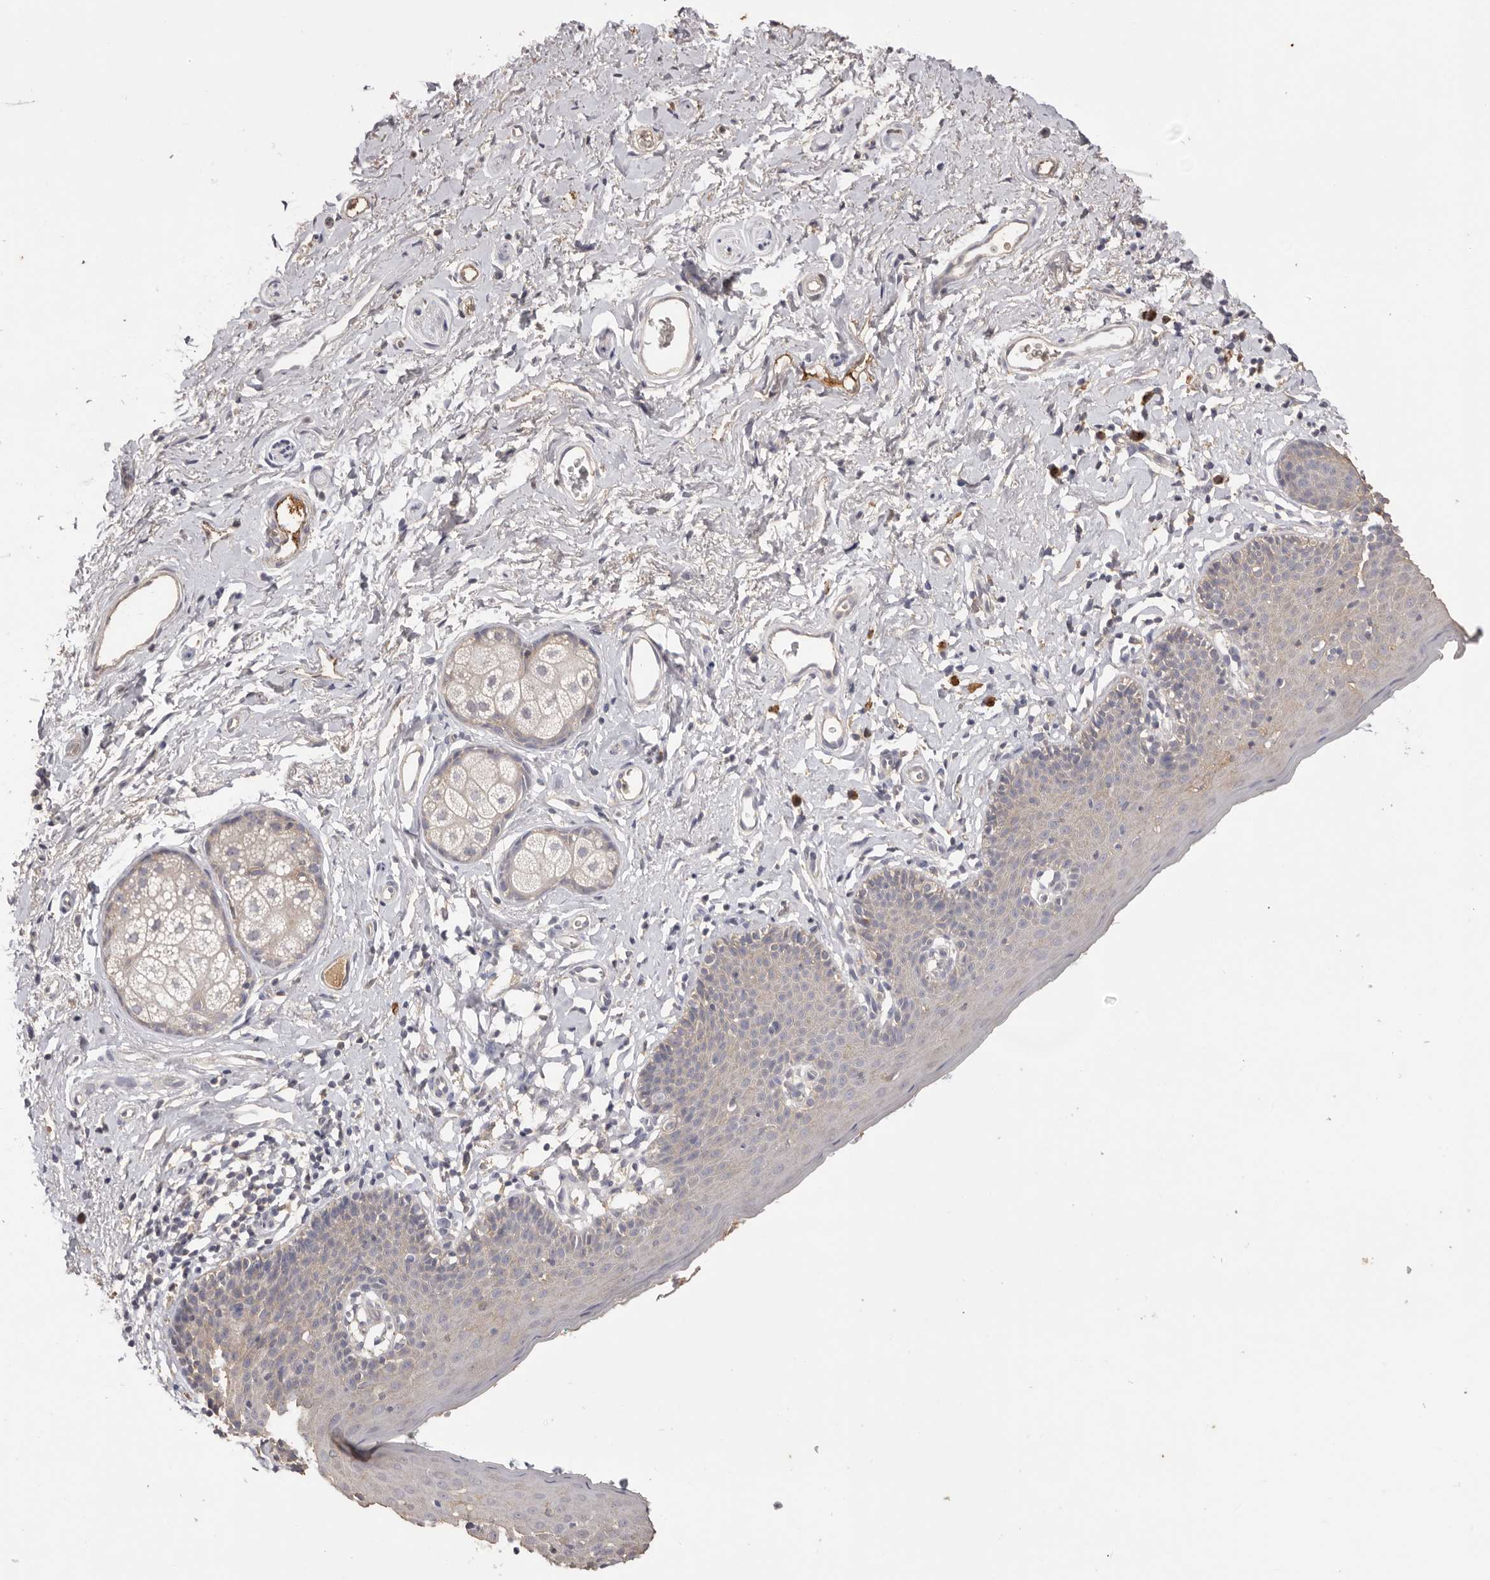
{"staining": {"intensity": "weak", "quantity": "25%-75%", "location": "cytoplasmic/membranous"}, "tissue": "skin", "cell_type": "Epidermal cells", "image_type": "normal", "snomed": [{"axis": "morphology", "description": "Normal tissue, NOS"}, {"axis": "topography", "description": "Vulva"}], "caption": "Protein staining of benign skin exhibits weak cytoplasmic/membranous positivity in approximately 25%-75% of epidermal cells. Immunohistochemistry (ihc) stains the protein of interest in brown and the nuclei are stained blue.", "gene": "HCAR2", "patient": {"sex": "female", "age": 66}}